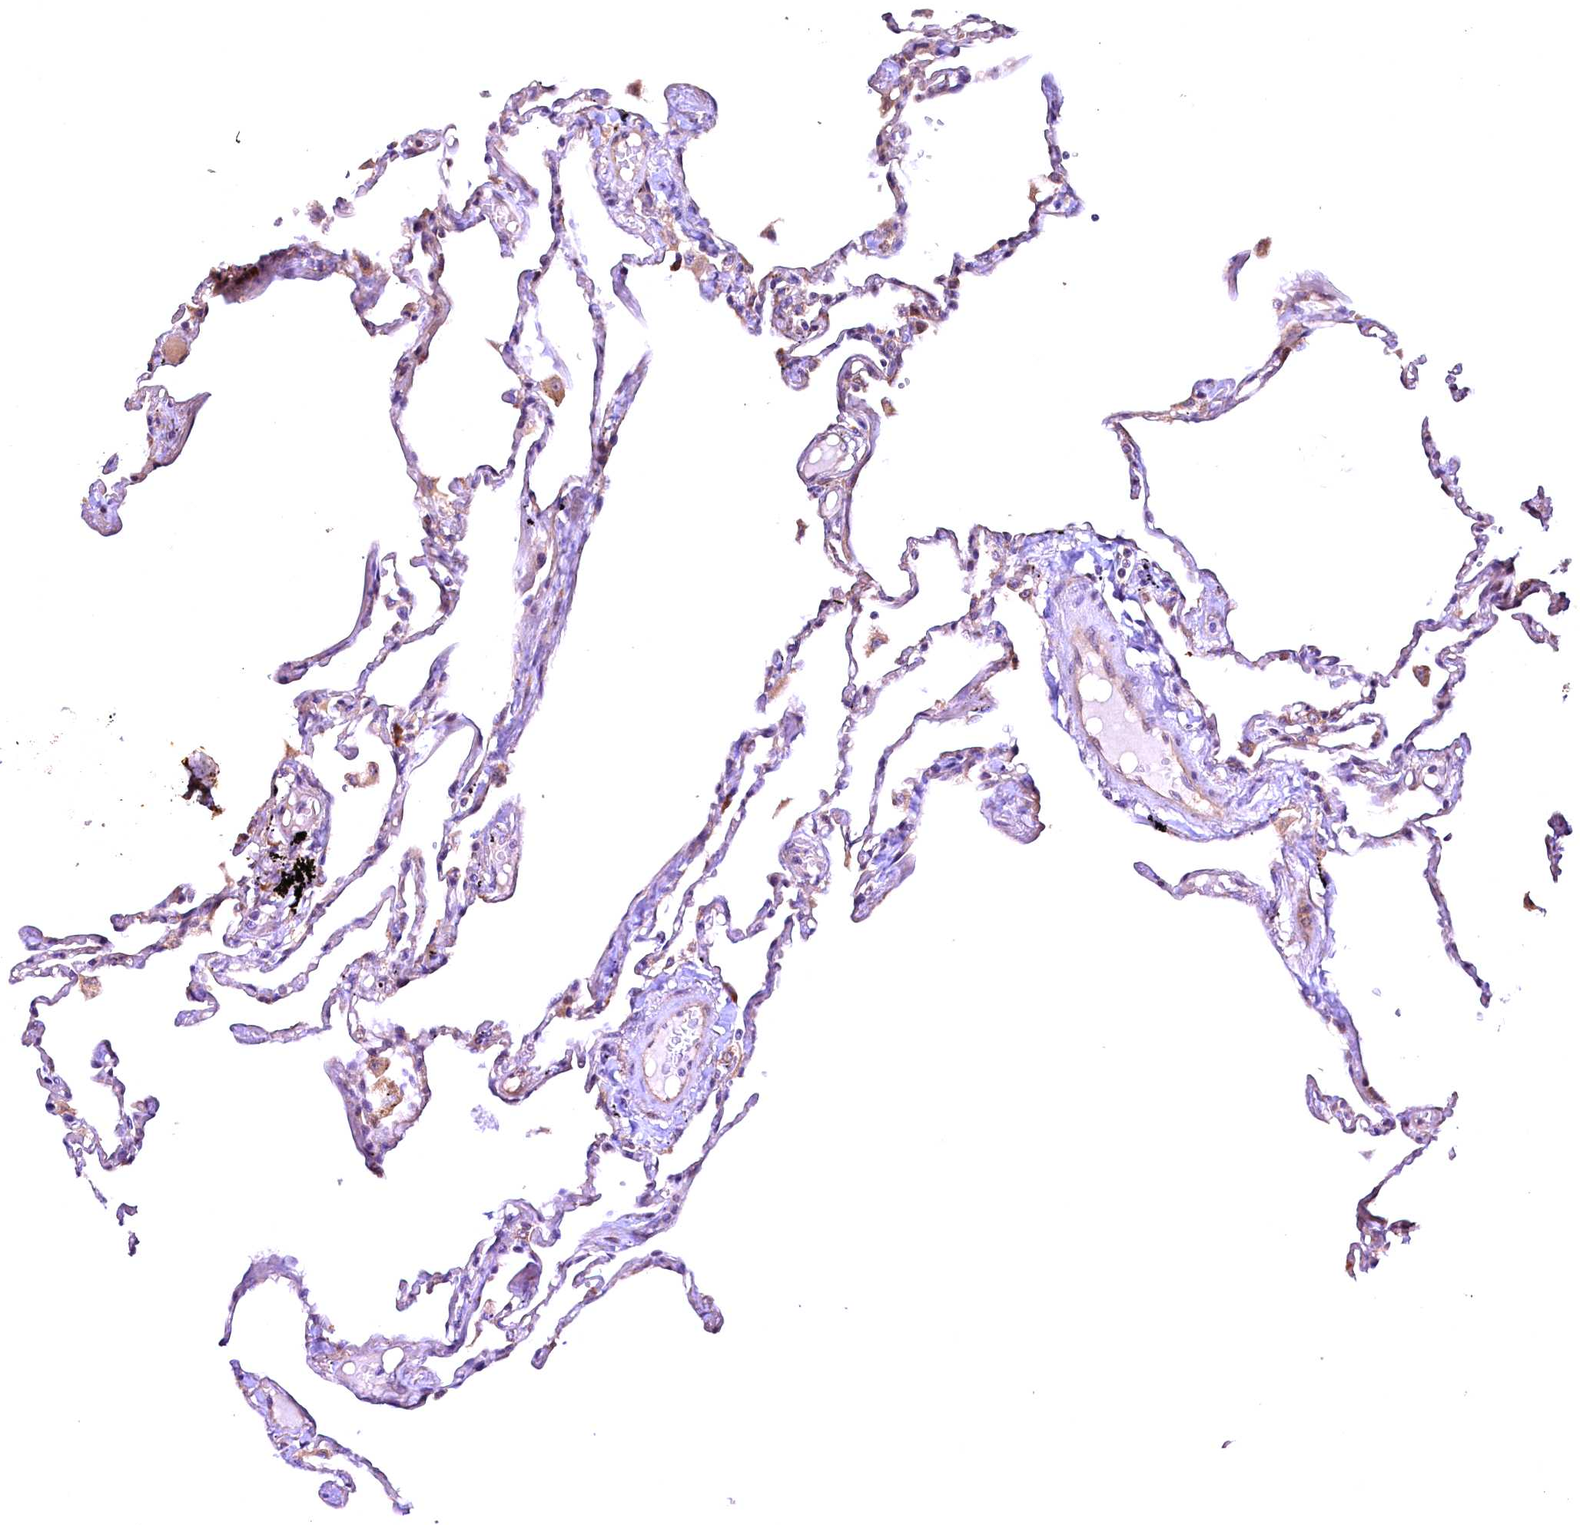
{"staining": {"intensity": "negative", "quantity": "none", "location": "none"}, "tissue": "lung", "cell_type": "Alveolar cells", "image_type": "normal", "snomed": [{"axis": "morphology", "description": "Normal tissue, NOS"}, {"axis": "topography", "description": "Lung"}], "caption": "Alveolar cells are negative for brown protein staining in benign lung.", "gene": "RPUSD2", "patient": {"sex": "female", "age": 67}}